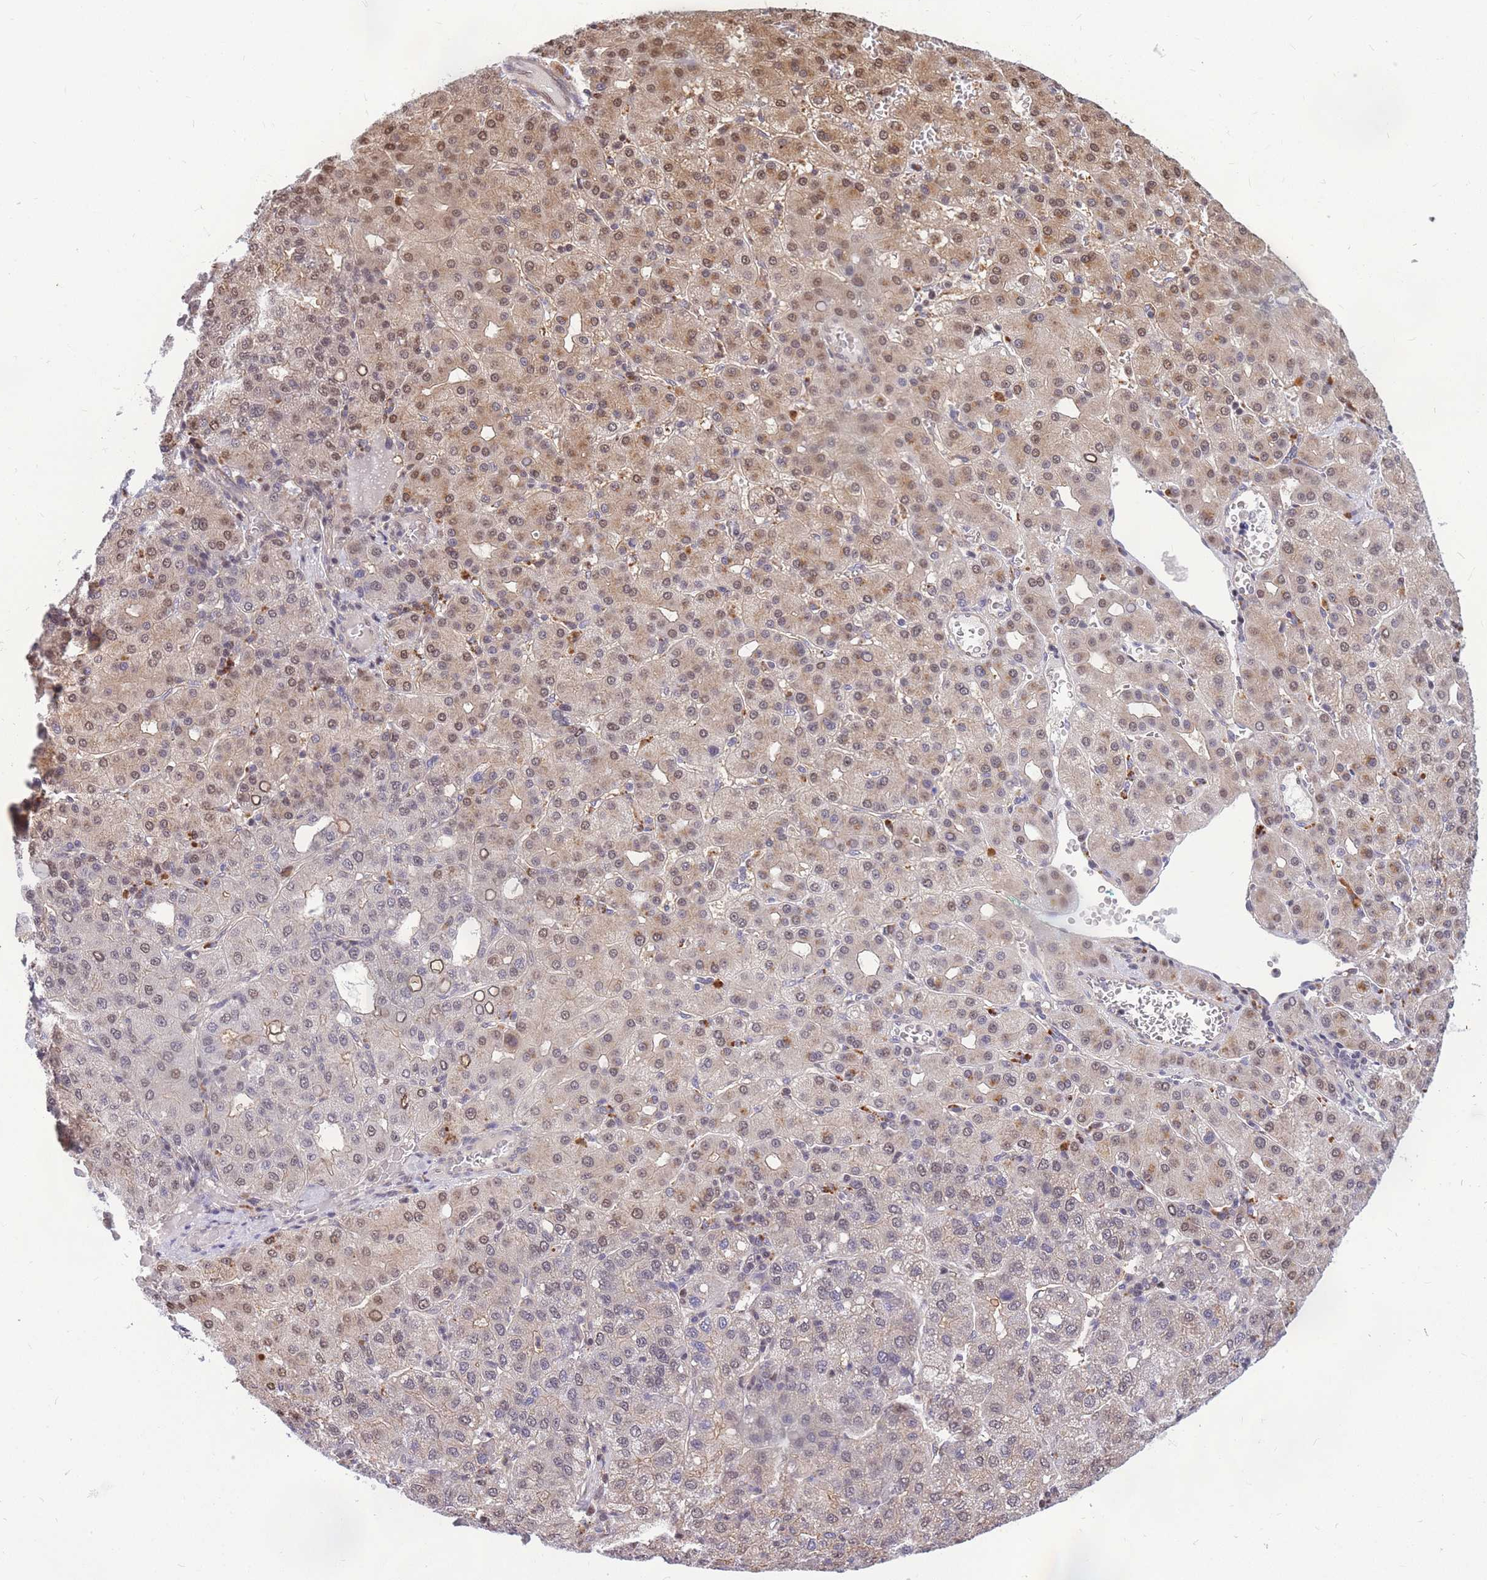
{"staining": {"intensity": "moderate", "quantity": "<25%", "location": "cytoplasmic/membranous,nuclear"}, "tissue": "liver cancer", "cell_type": "Tumor cells", "image_type": "cancer", "snomed": [{"axis": "morphology", "description": "Carcinoma, Hepatocellular, NOS"}, {"axis": "topography", "description": "Liver"}], "caption": "The image shows staining of hepatocellular carcinoma (liver), revealing moderate cytoplasmic/membranous and nuclear protein expression (brown color) within tumor cells. The staining was performed using DAB, with brown indicating positive protein expression. Nuclei are stained blue with hematoxylin.", "gene": "CRACD", "patient": {"sex": "male", "age": 65}}